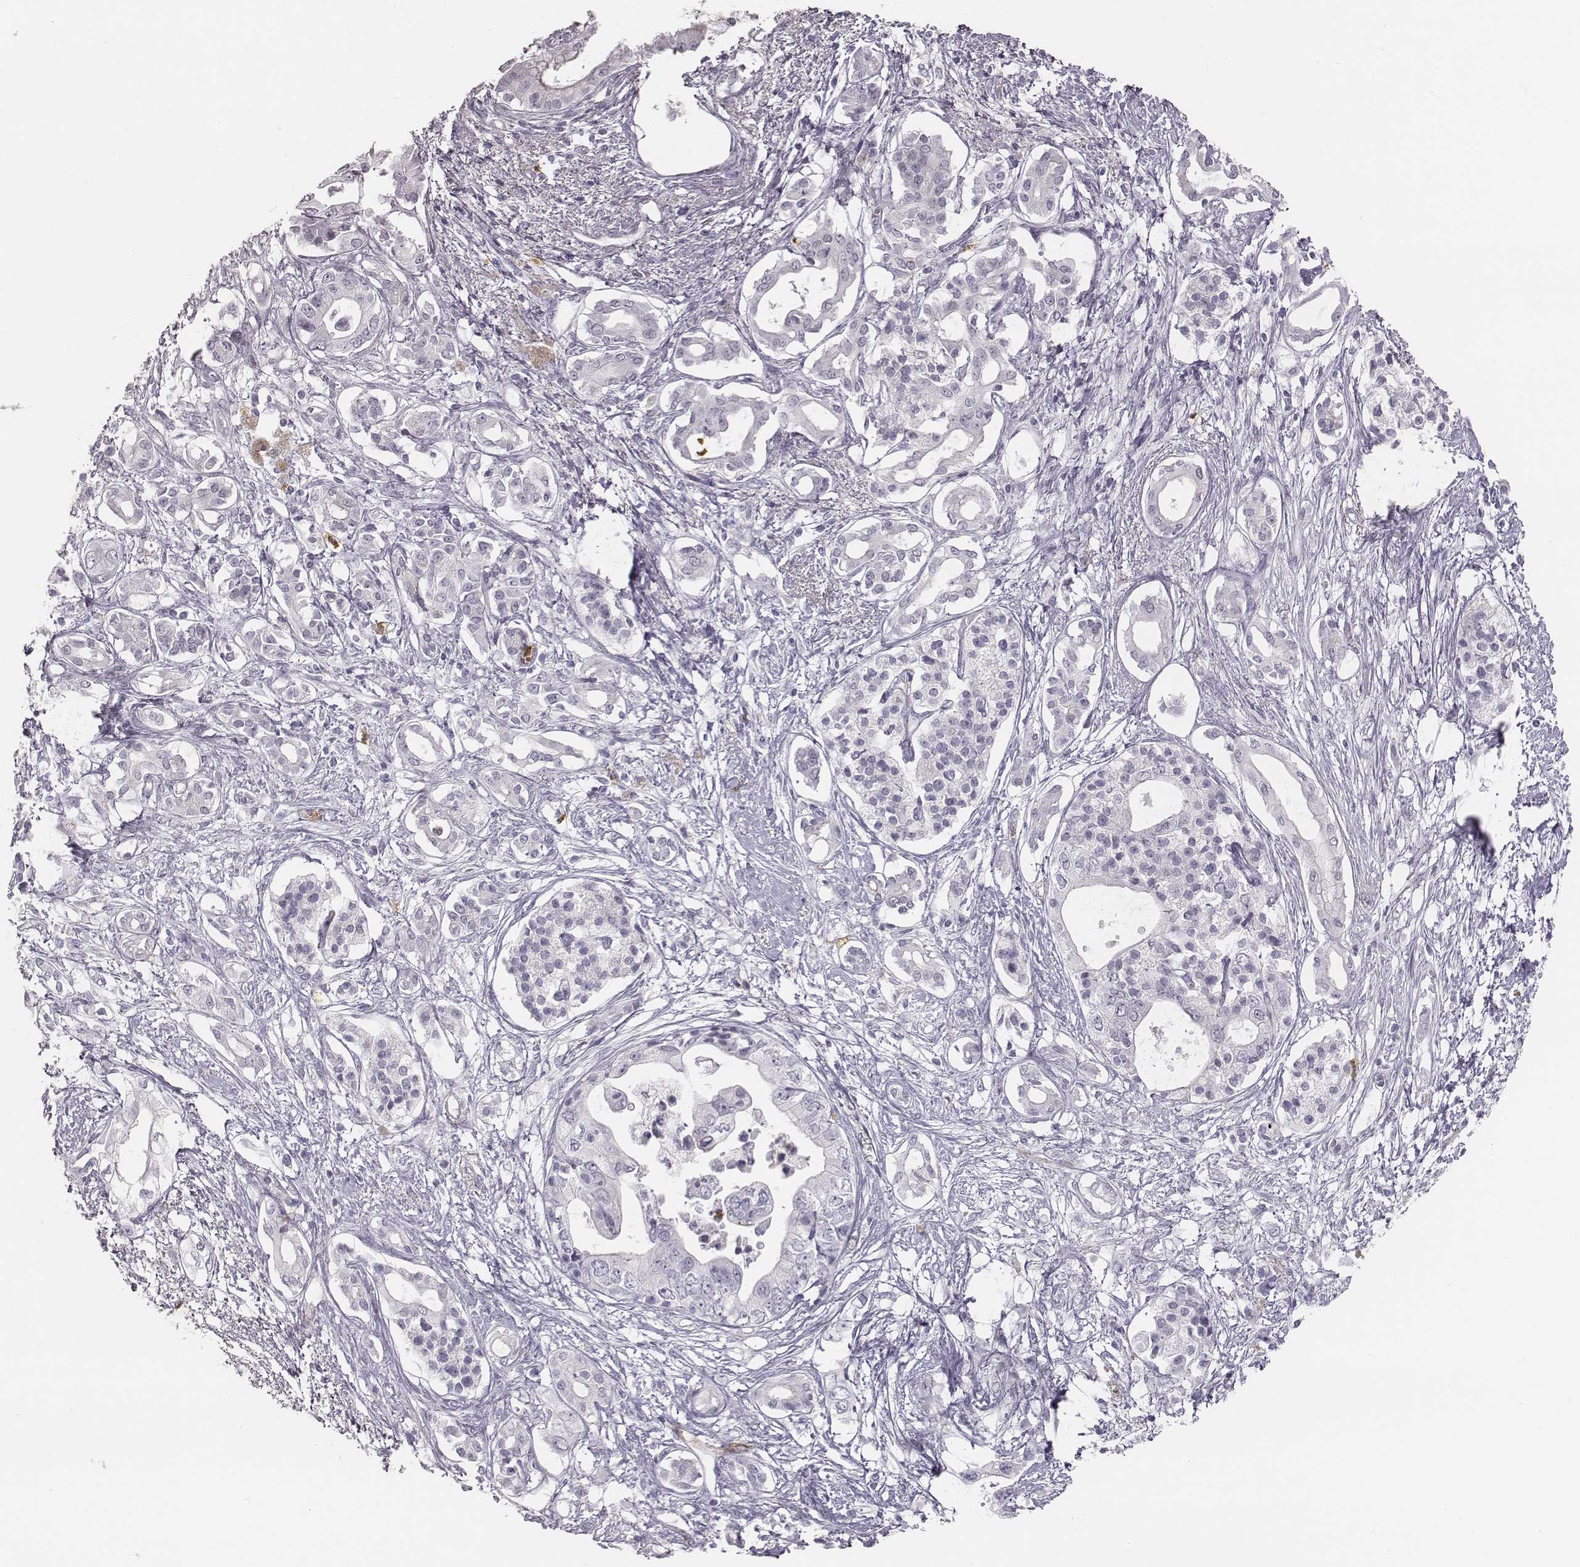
{"staining": {"intensity": "negative", "quantity": "none", "location": "none"}, "tissue": "pancreatic cancer", "cell_type": "Tumor cells", "image_type": "cancer", "snomed": [{"axis": "morphology", "description": "Adenocarcinoma, NOS"}, {"axis": "topography", "description": "Pancreas"}], "caption": "Pancreatic cancer was stained to show a protein in brown. There is no significant positivity in tumor cells.", "gene": "KCNJ12", "patient": {"sex": "female", "age": 63}}